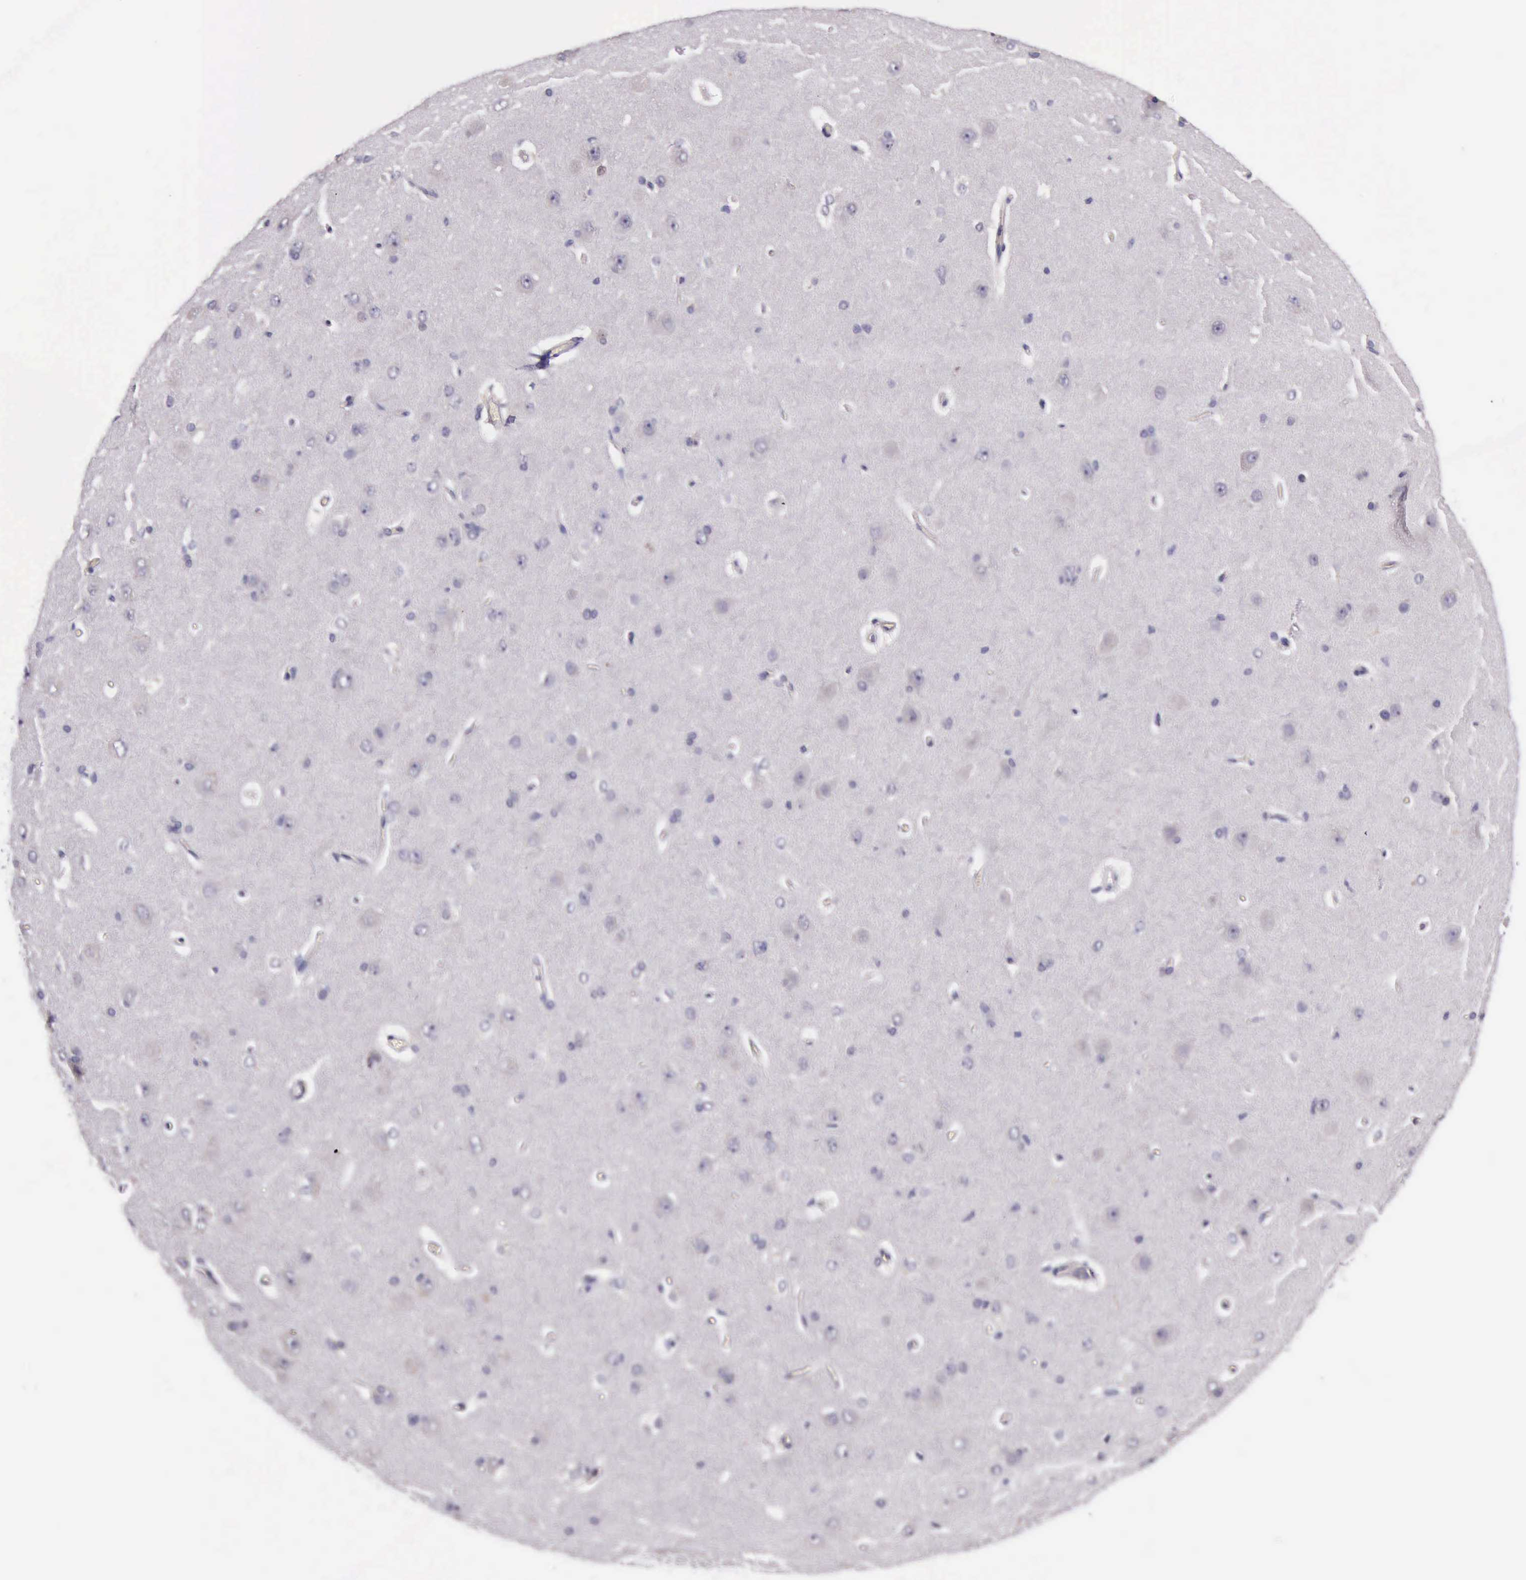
{"staining": {"intensity": "negative", "quantity": "none", "location": "none"}, "tissue": "cerebral cortex", "cell_type": "Endothelial cells", "image_type": "normal", "snomed": [{"axis": "morphology", "description": "Normal tissue, NOS"}, {"axis": "topography", "description": "Cerebral cortex"}], "caption": "An image of human cerebral cortex is negative for staining in endothelial cells. (DAB (3,3'-diaminobenzidine) IHC with hematoxylin counter stain).", "gene": "PLEK2", "patient": {"sex": "female", "age": 45}}